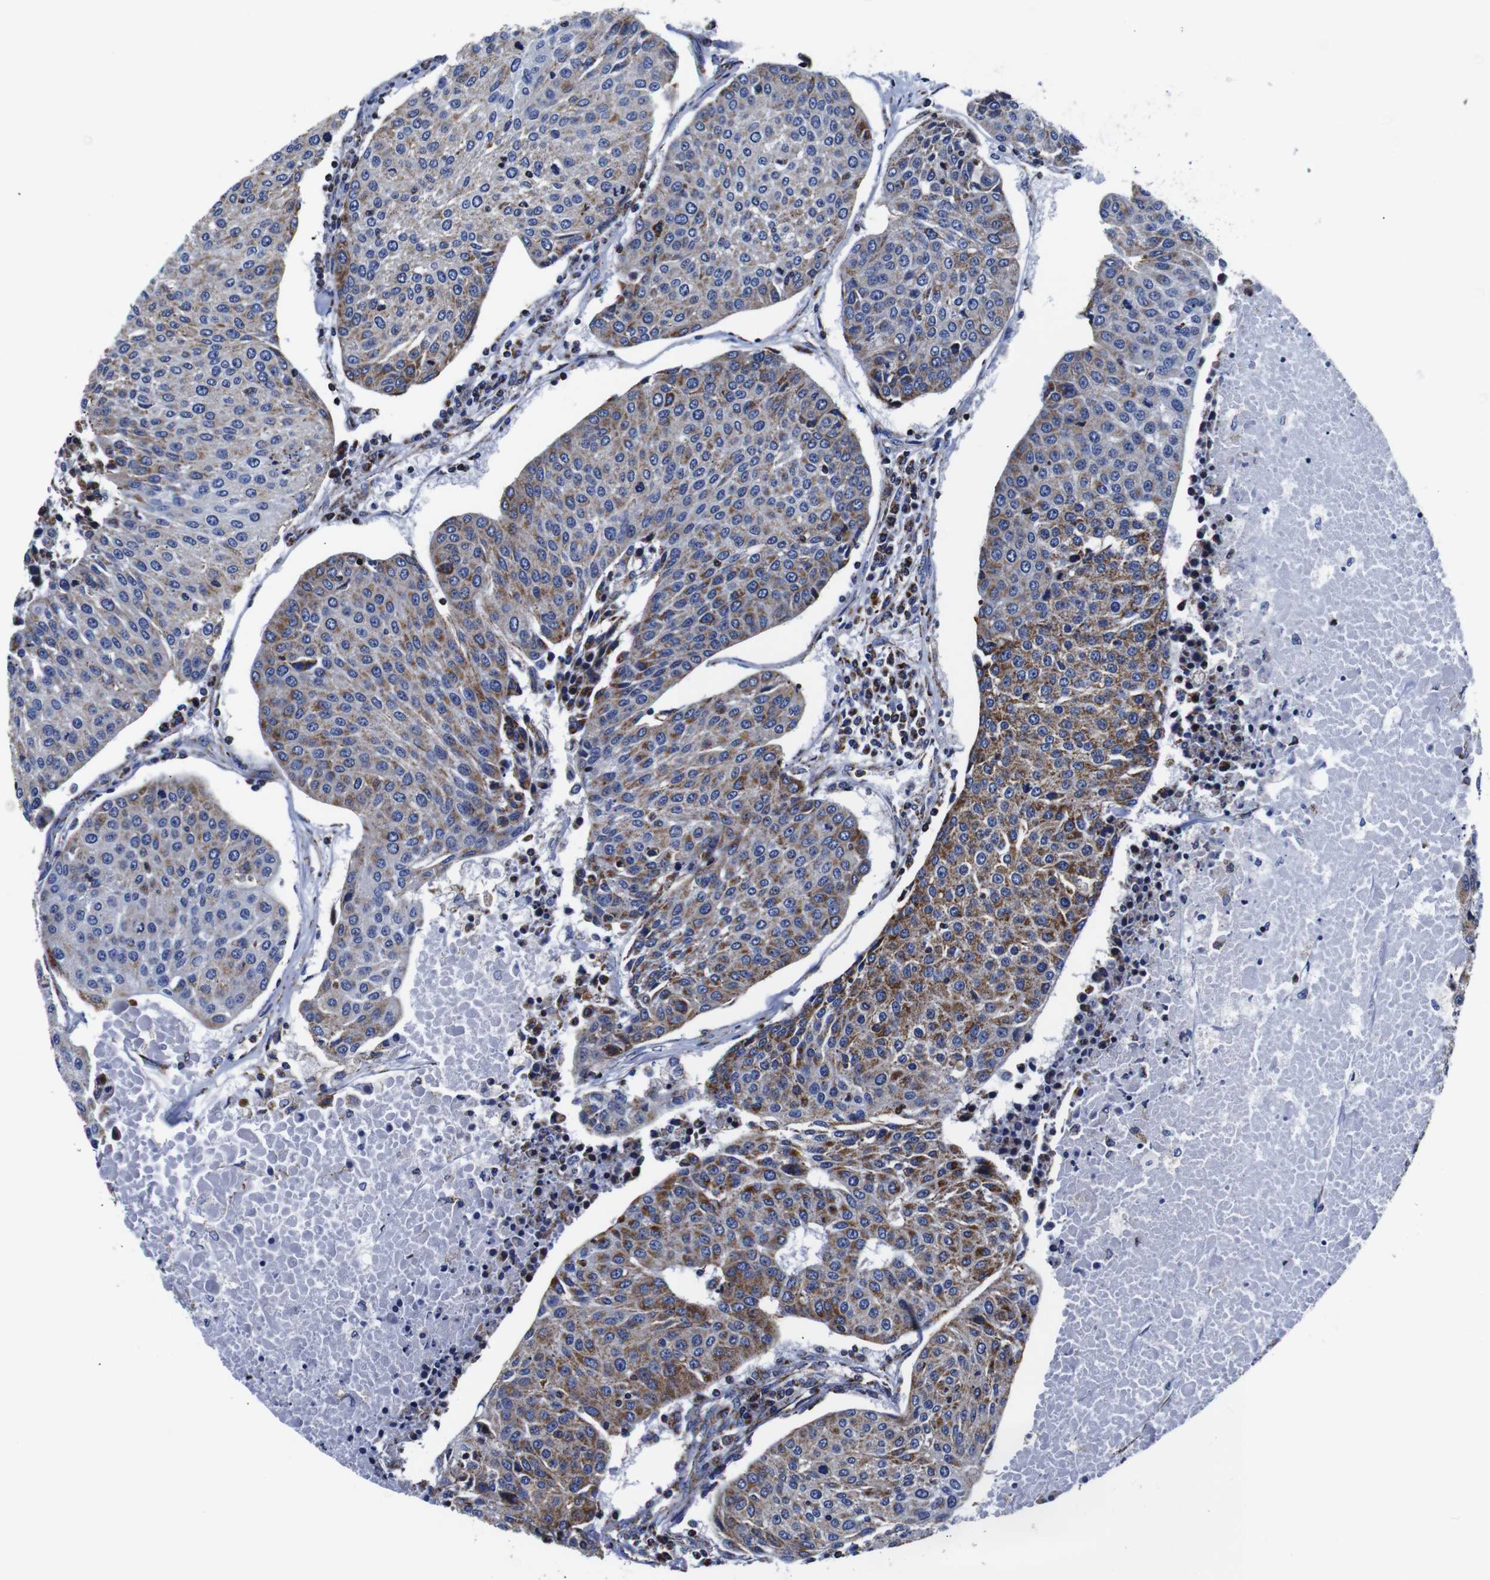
{"staining": {"intensity": "moderate", "quantity": "25%-75%", "location": "cytoplasmic/membranous"}, "tissue": "urothelial cancer", "cell_type": "Tumor cells", "image_type": "cancer", "snomed": [{"axis": "morphology", "description": "Urothelial carcinoma, High grade"}, {"axis": "topography", "description": "Urinary bladder"}], "caption": "The image exhibits a brown stain indicating the presence of a protein in the cytoplasmic/membranous of tumor cells in high-grade urothelial carcinoma.", "gene": "FKBP9", "patient": {"sex": "female", "age": 85}}